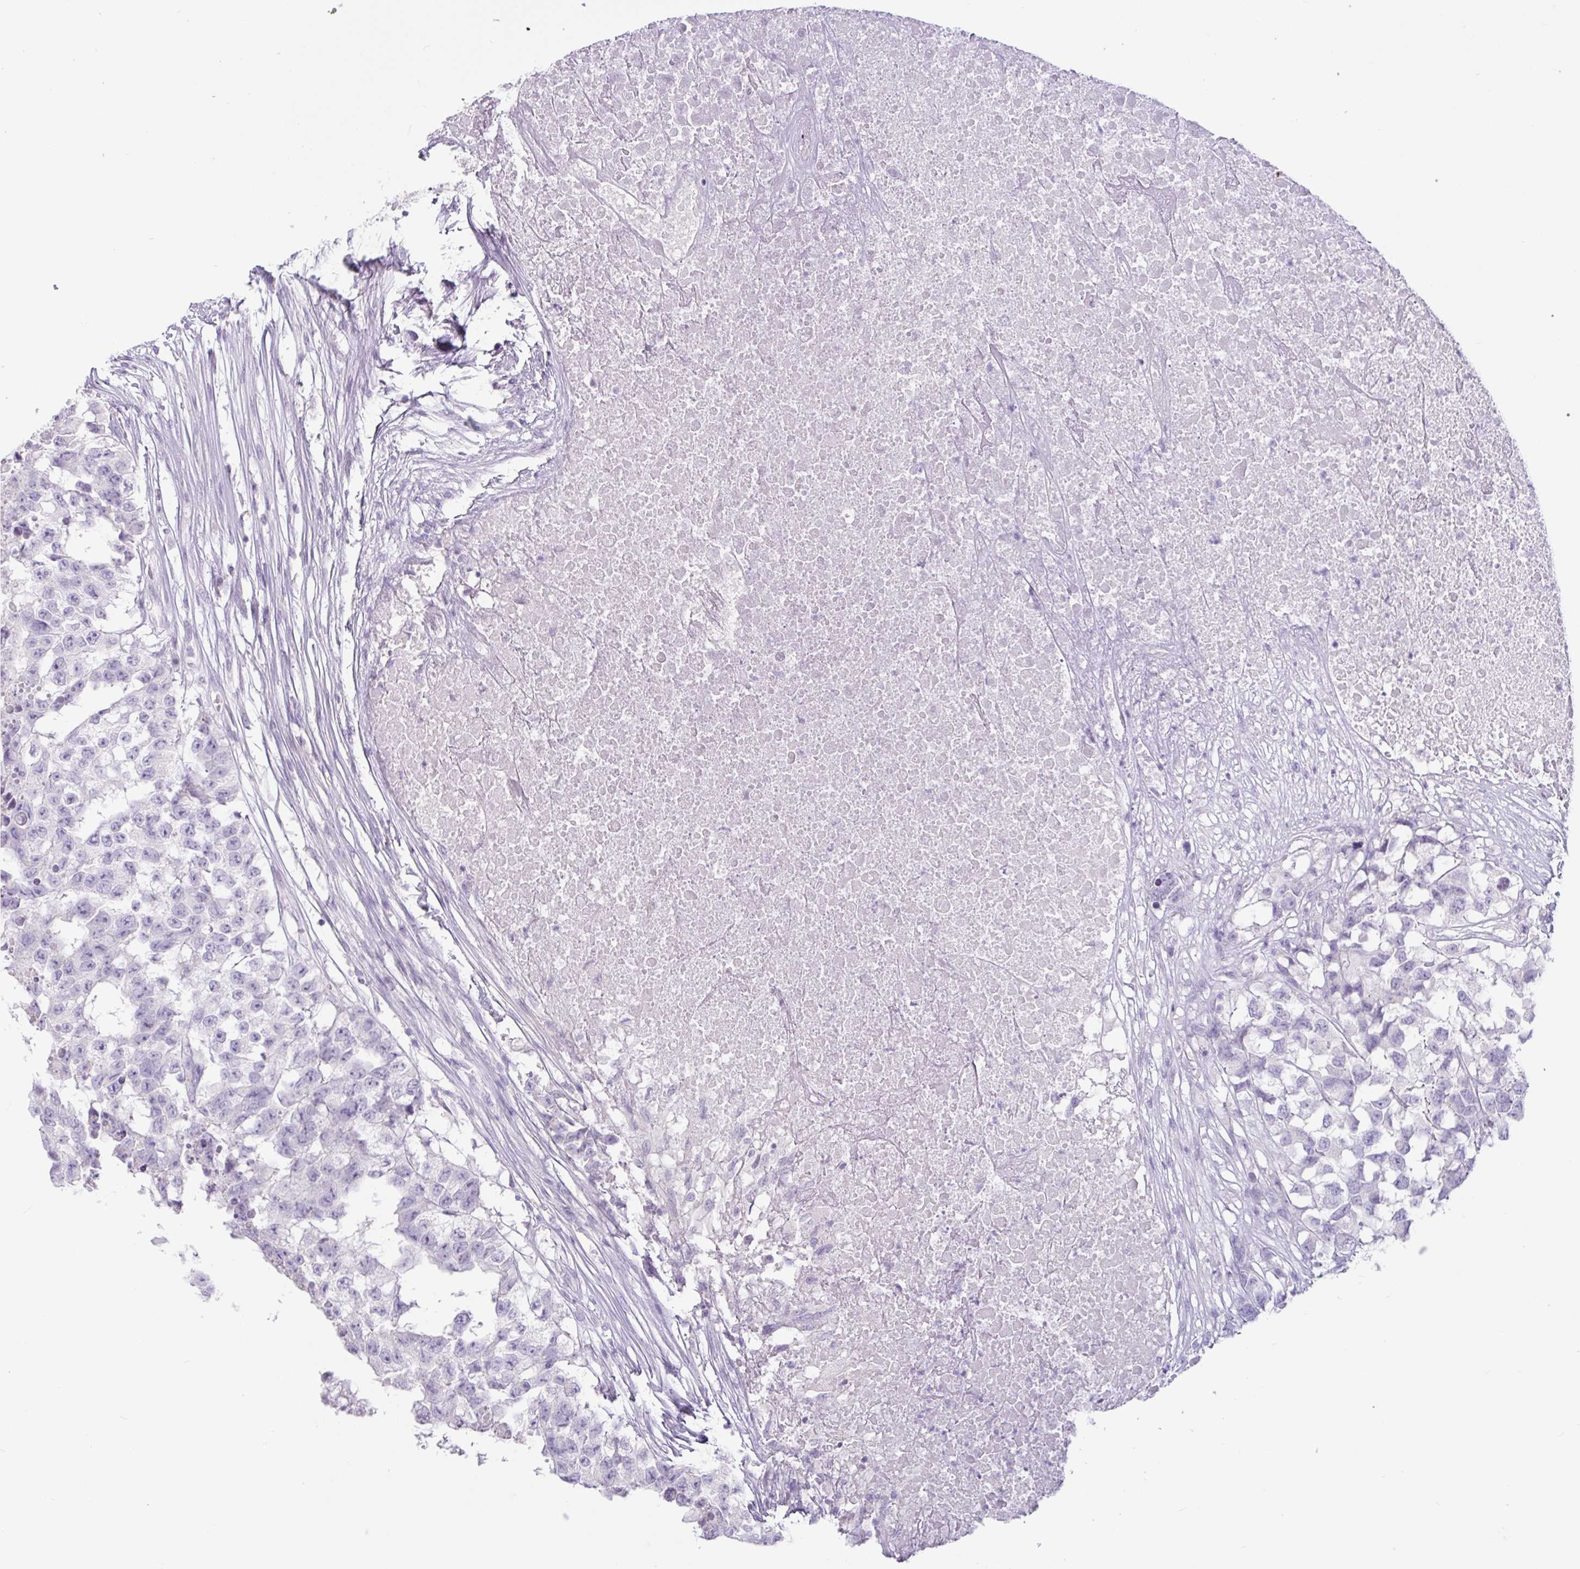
{"staining": {"intensity": "negative", "quantity": "none", "location": "none"}, "tissue": "testis cancer", "cell_type": "Tumor cells", "image_type": "cancer", "snomed": [{"axis": "morphology", "description": "Carcinoma, Embryonal, NOS"}, {"axis": "topography", "description": "Testis"}], "caption": "Human testis cancer (embryonal carcinoma) stained for a protein using IHC demonstrates no expression in tumor cells.", "gene": "CTSE", "patient": {"sex": "male", "age": 83}}